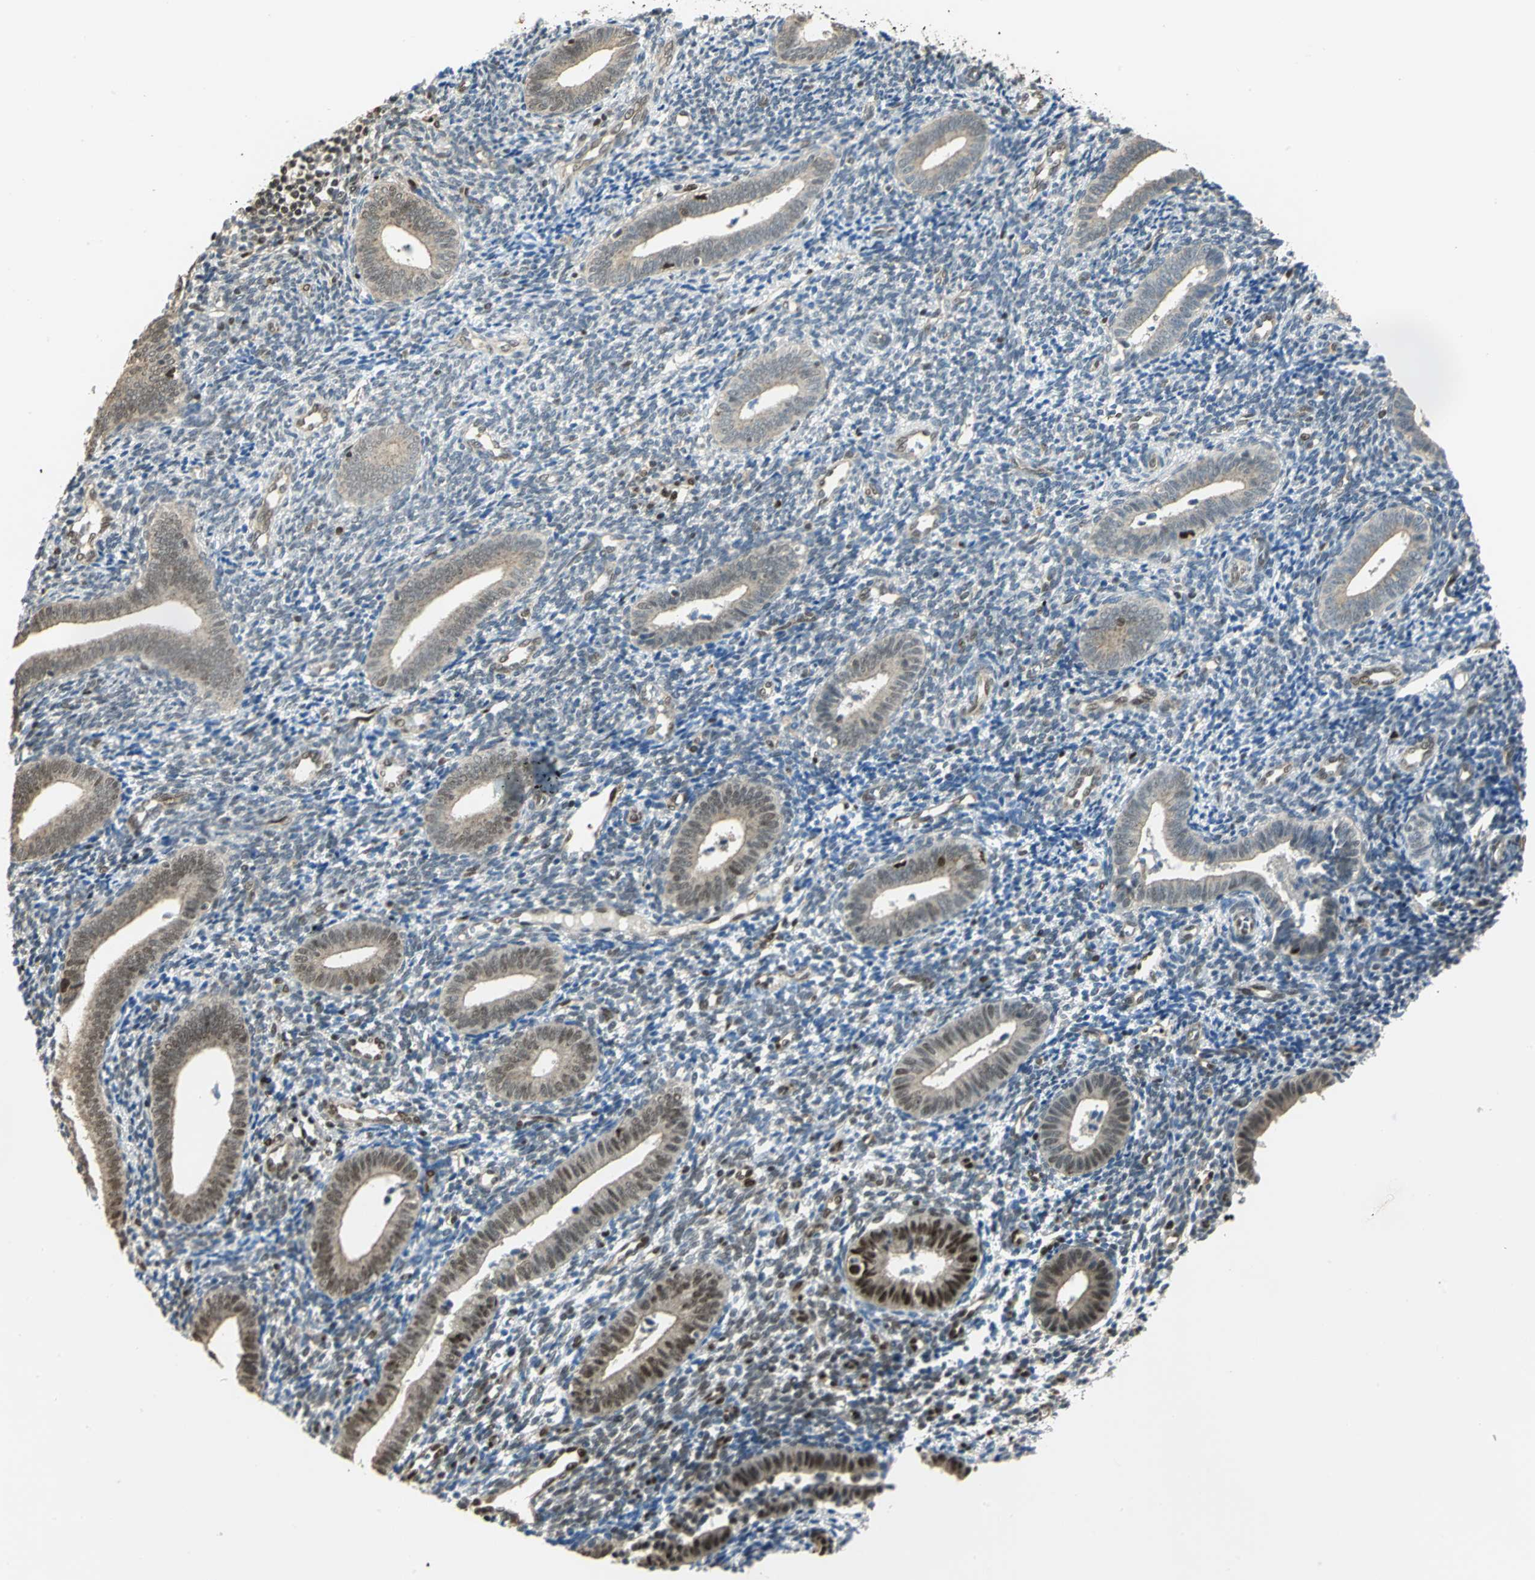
{"staining": {"intensity": "negative", "quantity": "none", "location": "none"}, "tissue": "endometrium", "cell_type": "Cells in endometrial stroma", "image_type": "normal", "snomed": [{"axis": "morphology", "description": "Normal tissue, NOS"}, {"axis": "topography", "description": "Uterus"}, {"axis": "topography", "description": "Endometrium"}], "caption": "IHC micrograph of normal endometrium: endometrium stained with DAB displays no significant protein staining in cells in endometrial stroma. The staining was performed using DAB to visualize the protein expression in brown, while the nuclei were stained in blue with hematoxylin (Magnification: 20x).", "gene": "DDX5", "patient": {"sex": "female", "age": 33}}